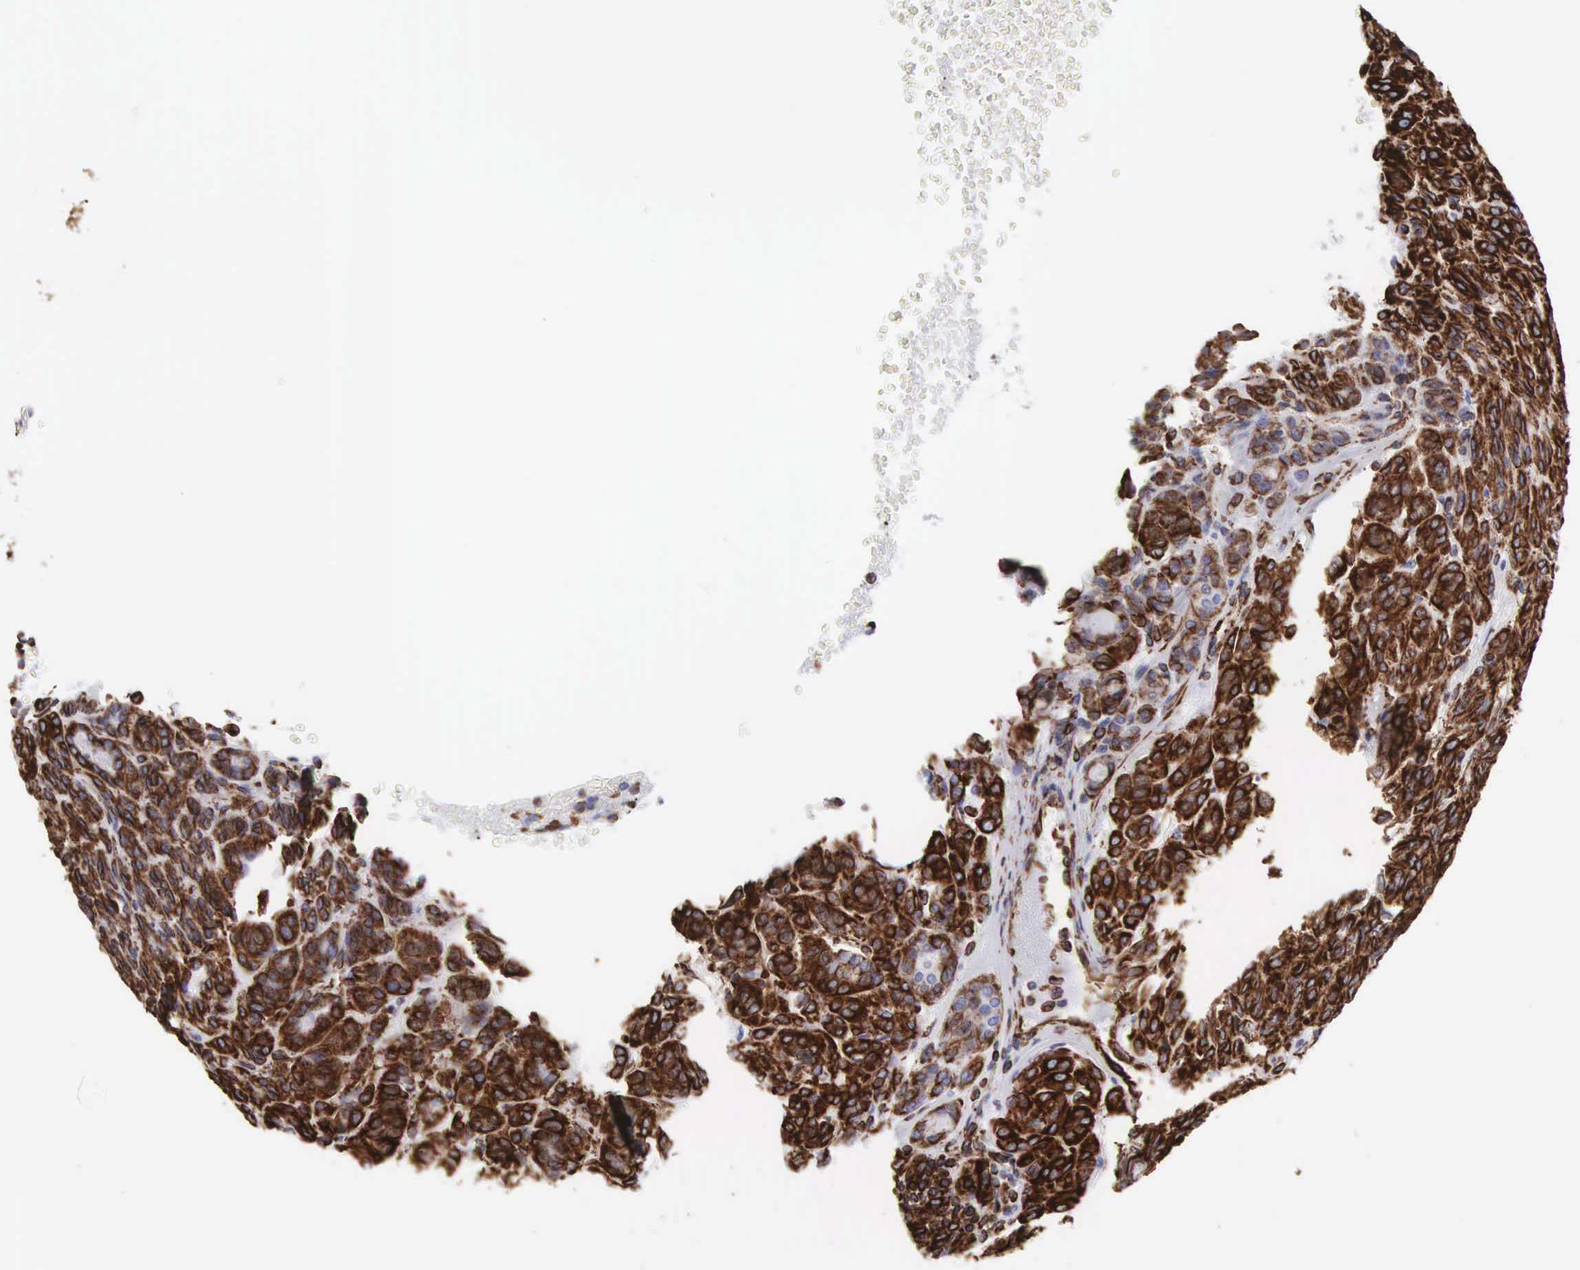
{"staining": {"intensity": "strong", "quantity": ">75%", "location": "cytoplasmic/membranous,nuclear"}, "tissue": "thyroid cancer", "cell_type": "Tumor cells", "image_type": "cancer", "snomed": [{"axis": "morphology", "description": "Follicular adenoma carcinoma, NOS"}, {"axis": "topography", "description": "Thyroid gland"}], "caption": "Immunohistochemical staining of human thyroid cancer (follicular adenoma carcinoma) shows strong cytoplasmic/membranous and nuclear protein staining in about >75% of tumor cells. (IHC, brightfield microscopy, high magnification).", "gene": "VIM", "patient": {"sex": "female", "age": 71}}